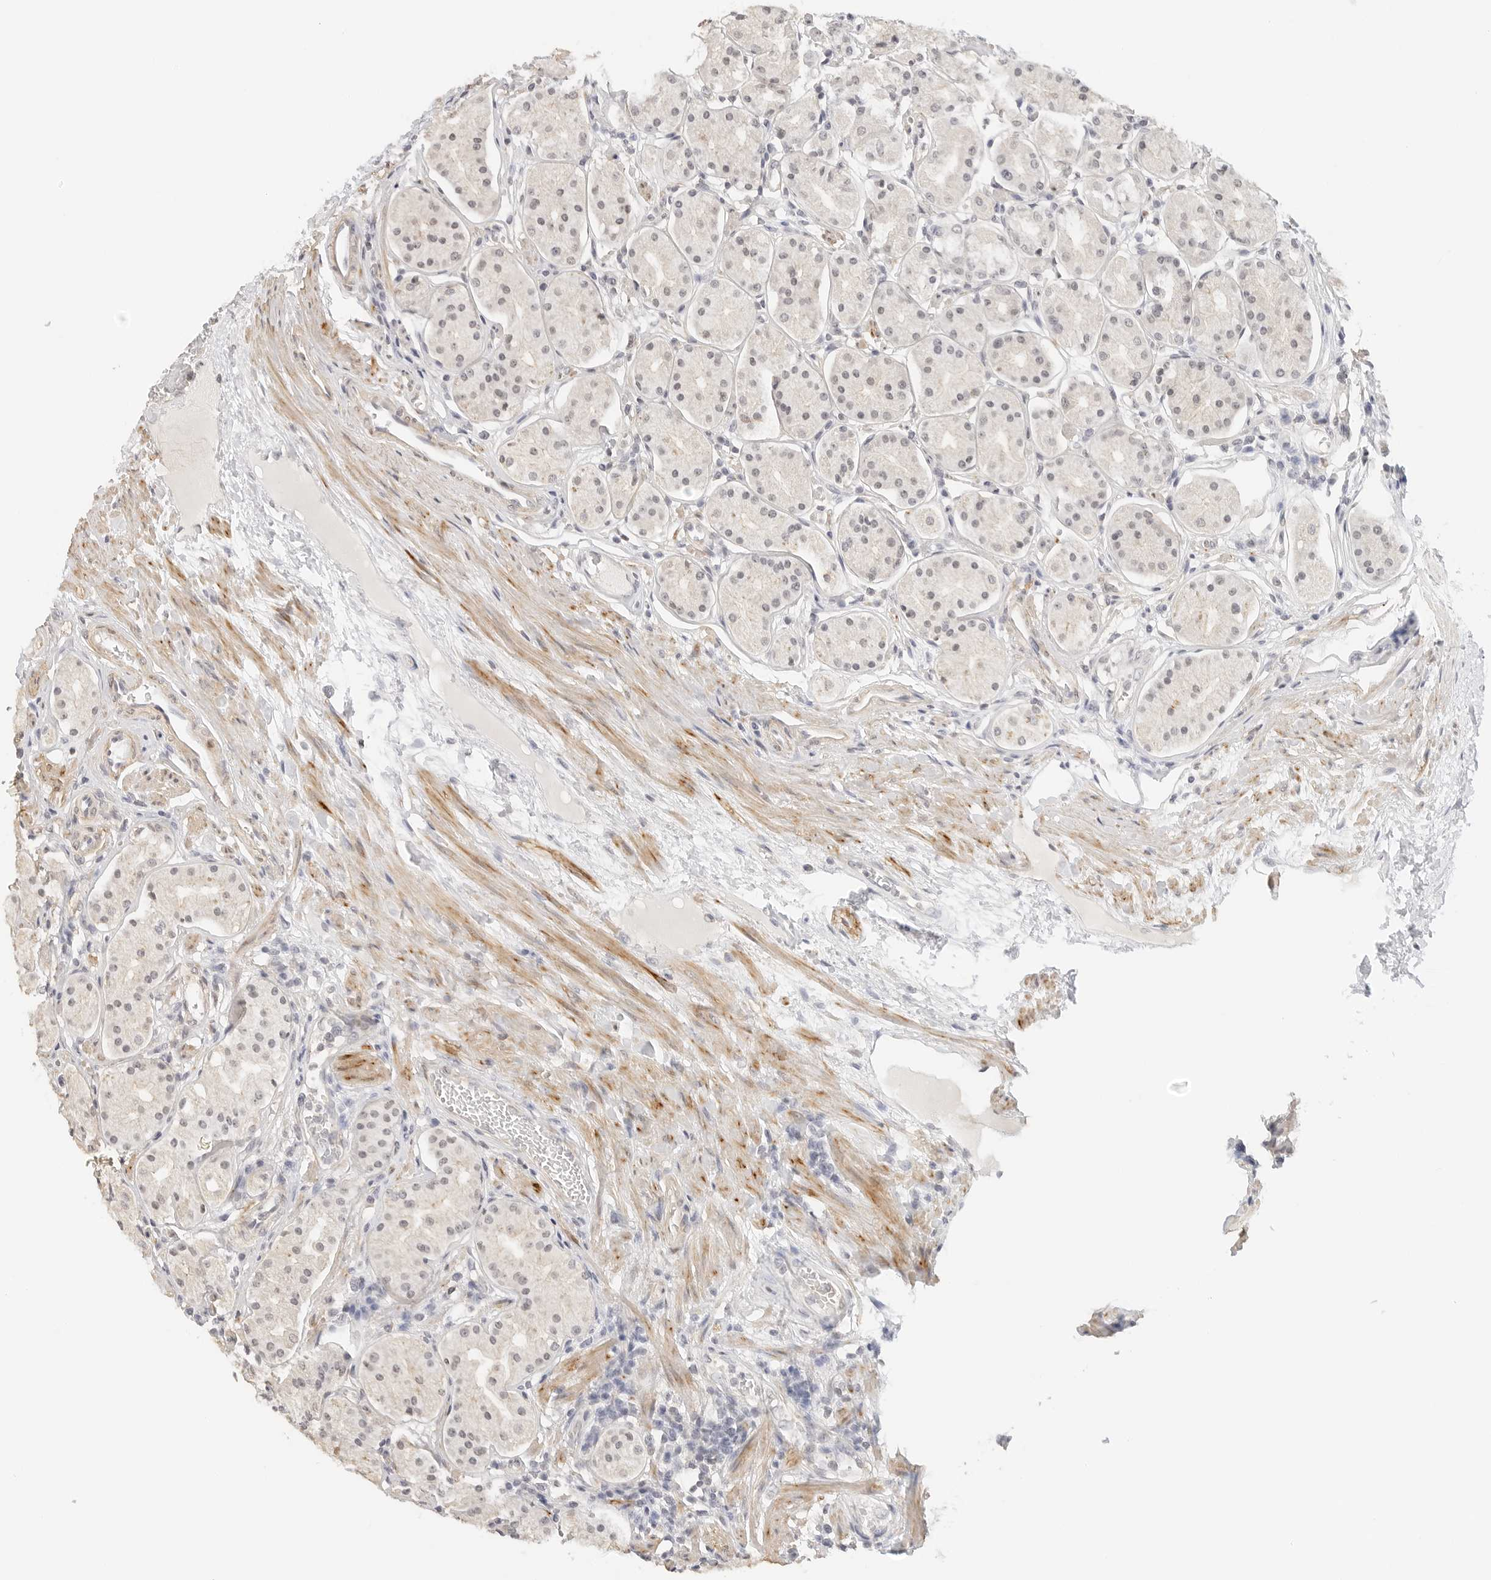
{"staining": {"intensity": "negative", "quantity": "none", "location": "none"}, "tissue": "stomach", "cell_type": "Glandular cells", "image_type": "normal", "snomed": [{"axis": "morphology", "description": "Normal tissue, NOS"}, {"axis": "topography", "description": "Stomach"}, {"axis": "topography", "description": "Stomach, lower"}], "caption": "Glandular cells are negative for brown protein staining in benign stomach.", "gene": "PCDH19", "patient": {"sex": "female", "age": 56}}